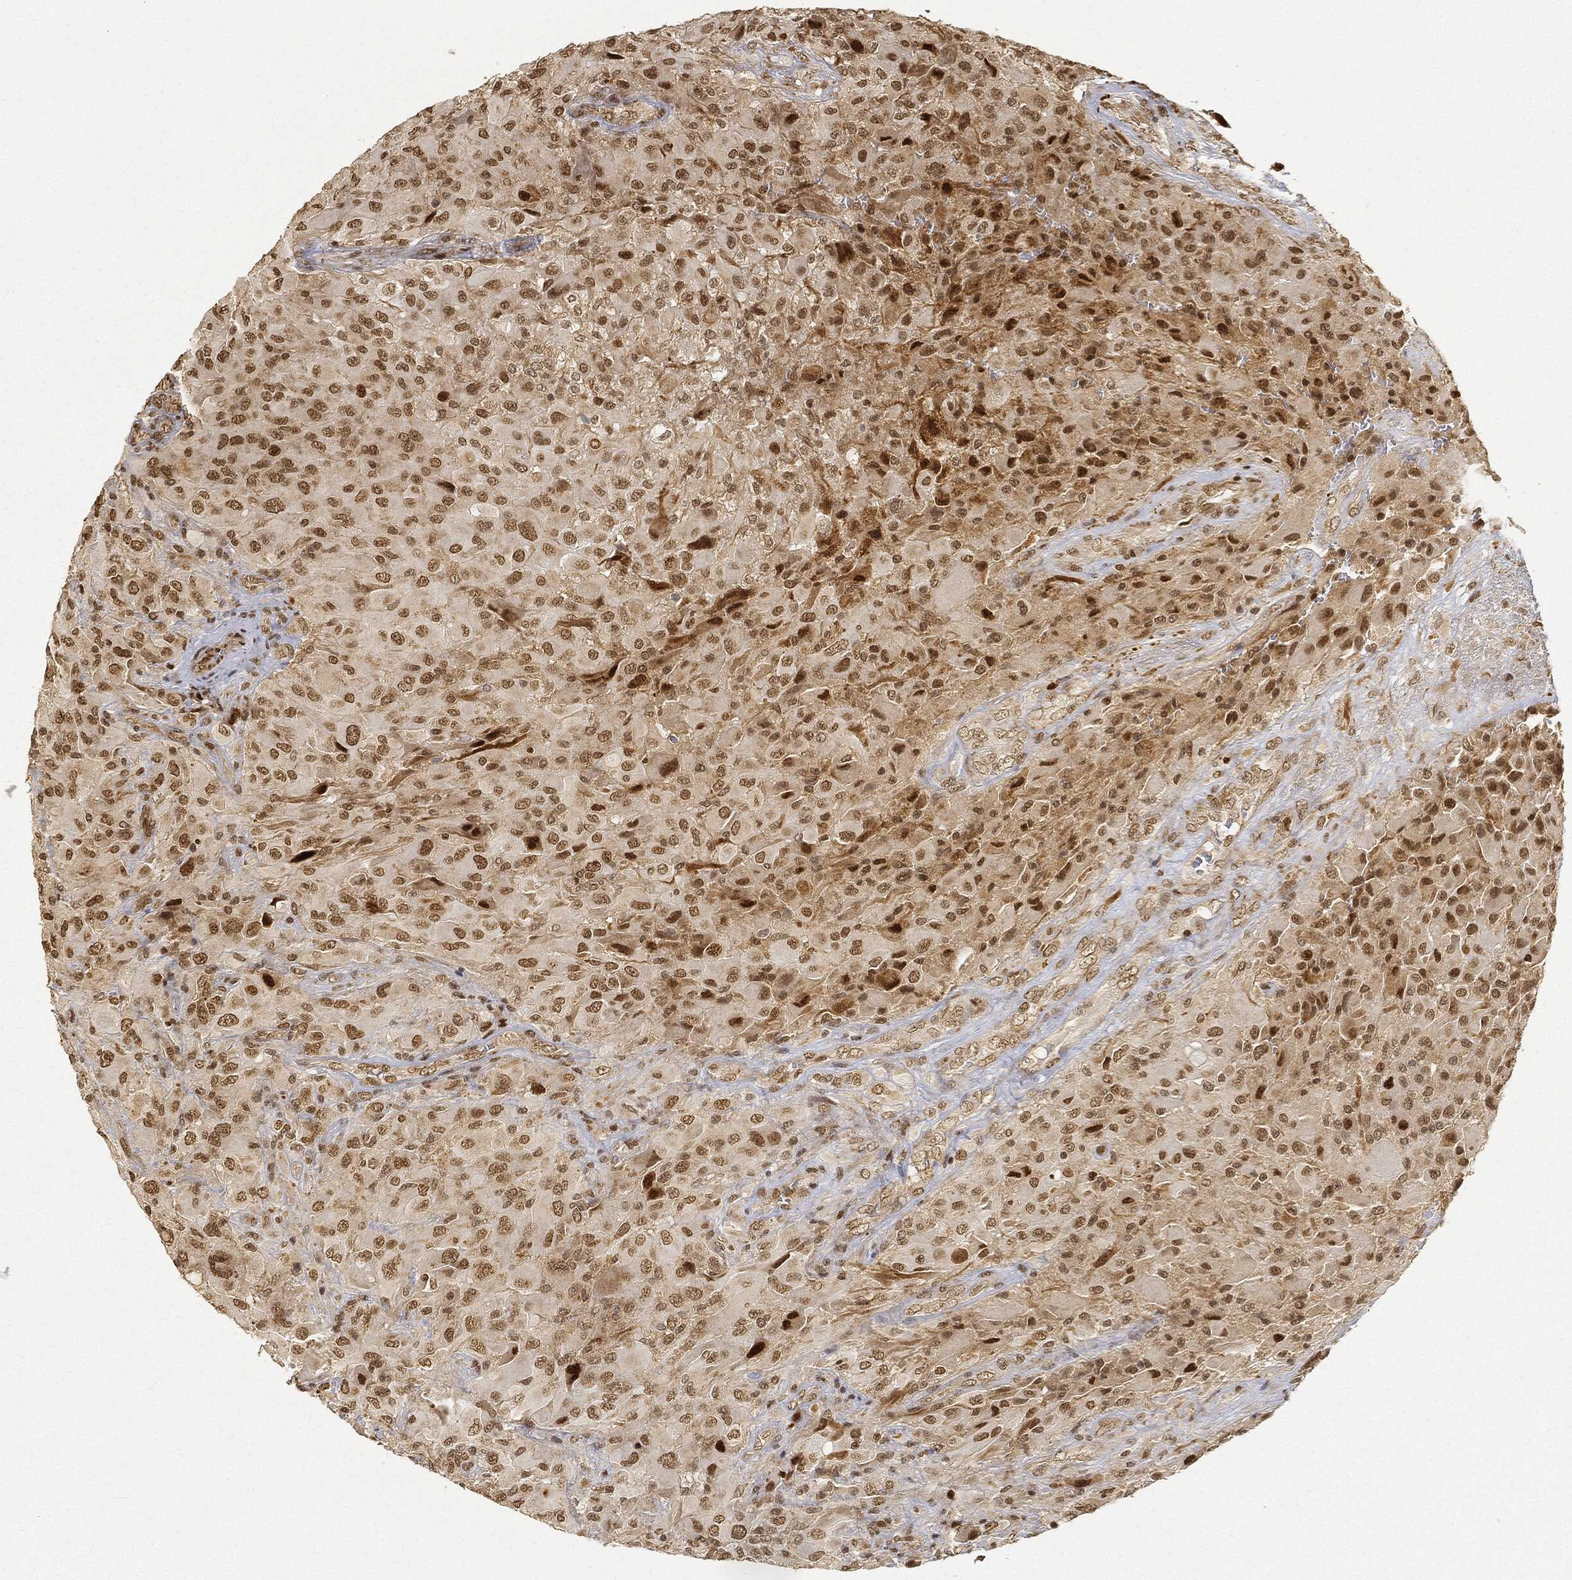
{"staining": {"intensity": "strong", "quantity": "<25%", "location": "nuclear"}, "tissue": "glioma", "cell_type": "Tumor cells", "image_type": "cancer", "snomed": [{"axis": "morphology", "description": "Glioma, malignant, High grade"}, {"axis": "topography", "description": "Cerebral cortex"}], "caption": "A histopathology image of human glioma stained for a protein displays strong nuclear brown staining in tumor cells.", "gene": "CIB1", "patient": {"sex": "male", "age": 35}}